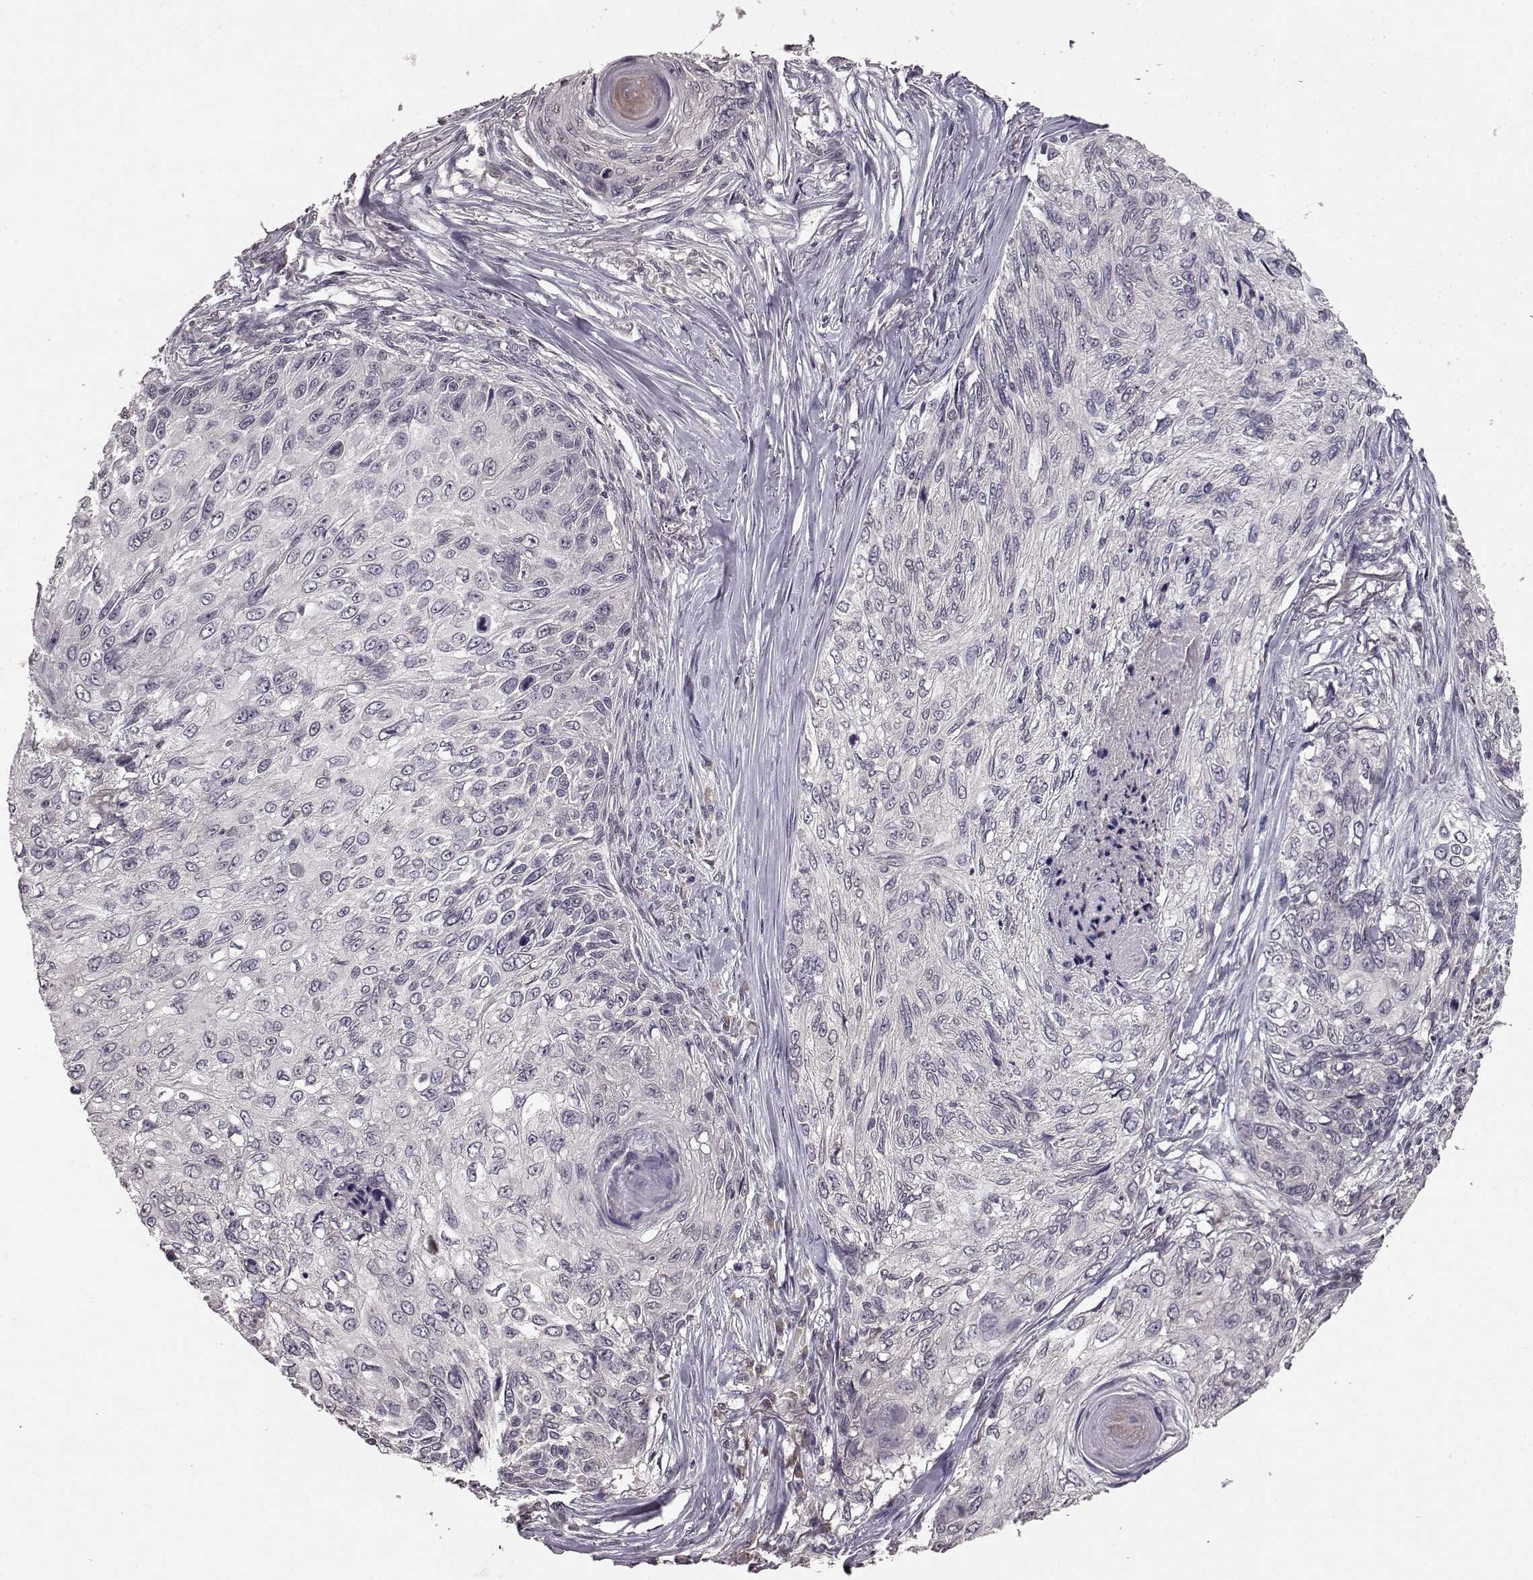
{"staining": {"intensity": "negative", "quantity": "none", "location": "none"}, "tissue": "skin cancer", "cell_type": "Tumor cells", "image_type": "cancer", "snomed": [{"axis": "morphology", "description": "Squamous cell carcinoma, NOS"}, {"axis": "topography", "description": "Skin"}], "caption": "Tumor cells are negative for protein expression in human squamous cell carcinoma (skin).", "gene": "NTRK2", "patient": {"sex": "male", "age": 92}}